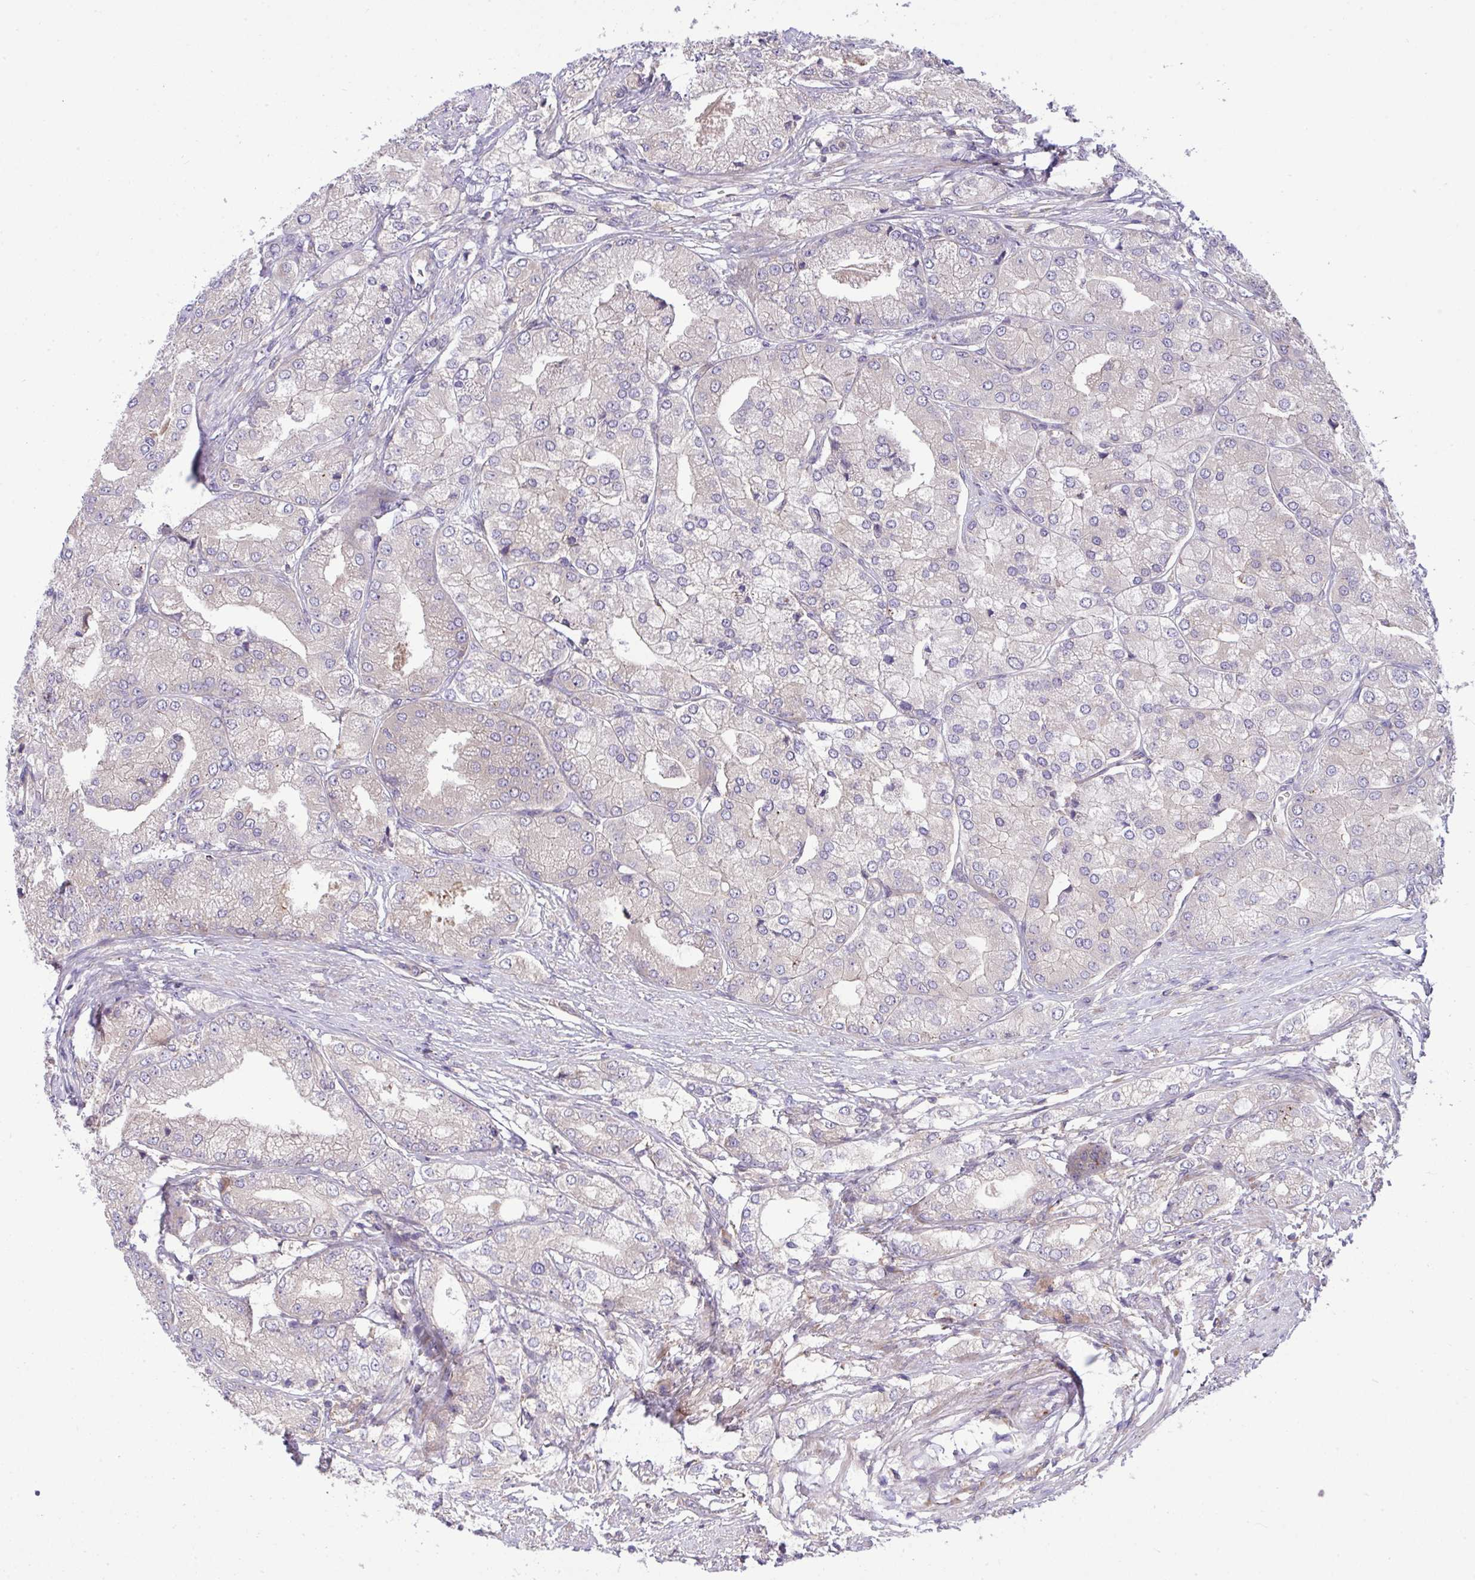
{"staining": {"intensity": "negative", "quantity": "none", "location": "none"}, "tissue": "prostate cancer", "cell_type": "Tumor cells", "image_type": "cancer", "snomed": [{"axis": "morphology", "description": "Adenocarcinoma, High grade"}, {"axis": "topography", "description": "Prostate"}], "caption": "Immunohistochemistry (IHC) image of prostate cancer (high-grade adenocarcinoma) stained for a protein (brown), which exhibits no staining in tumor cells.", "gene": "GRB14", "patient": {"sex": "male", "age": 61}}